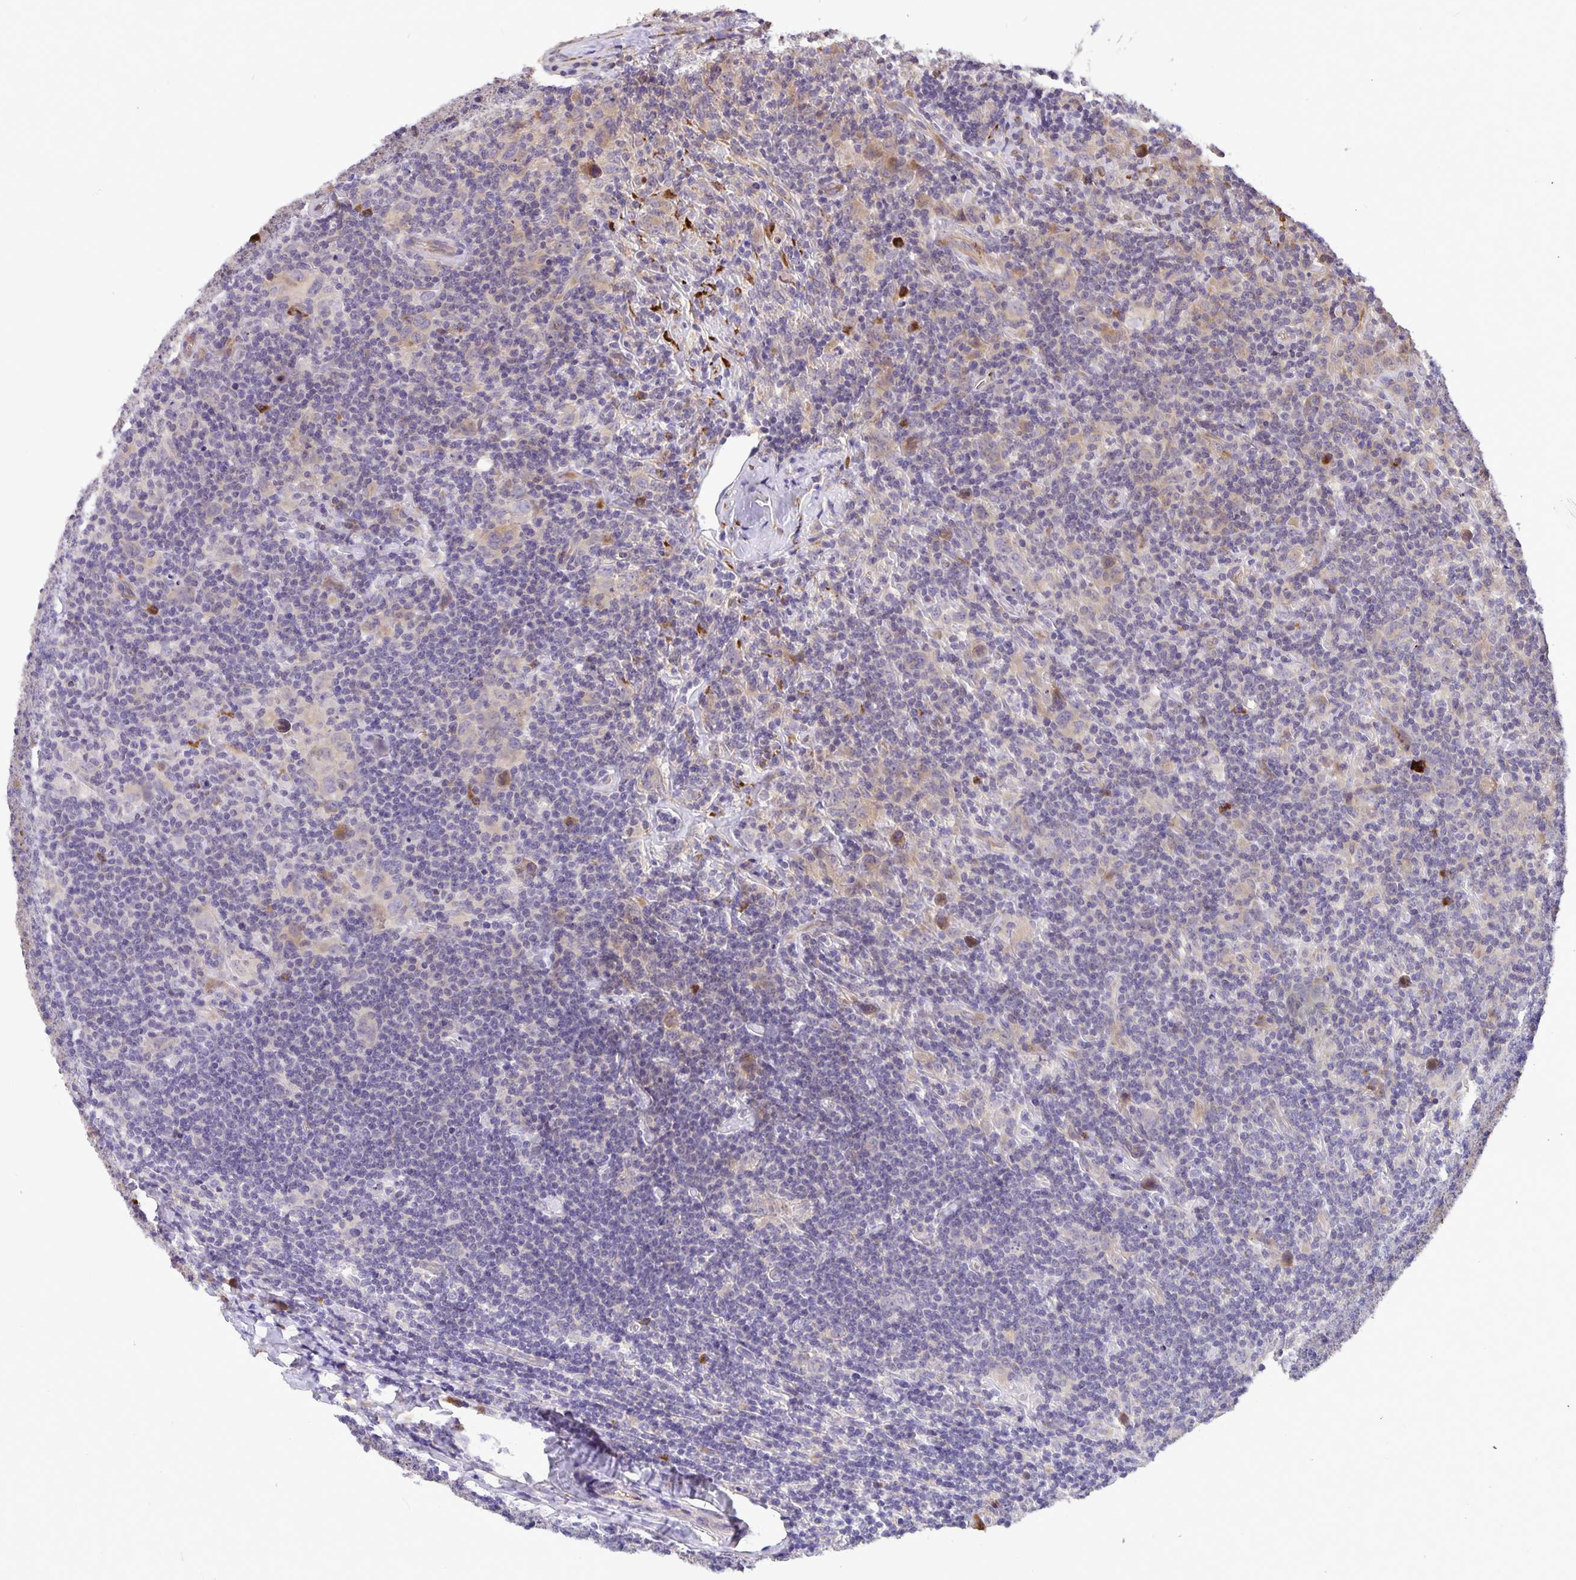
{"staining": {"intensity": "negative", "quantity": "none", "location": "none"}, "tissue": "lymphoma", "cell_type": "Tumor cells", "image_type": "cancer", "snomed": [{"axis": "morphology", "description": "Hodgkin's disease, NOS"}, {"axis": "topography", "description": "Lymph node"}], "caption": "Immunohistochemistry image of Hodgkin's disease stained for a protein (brown), which displays no positivity in tumor cells.", "gene": "EML6", "patient": {"sex": "female", "age": 18}}